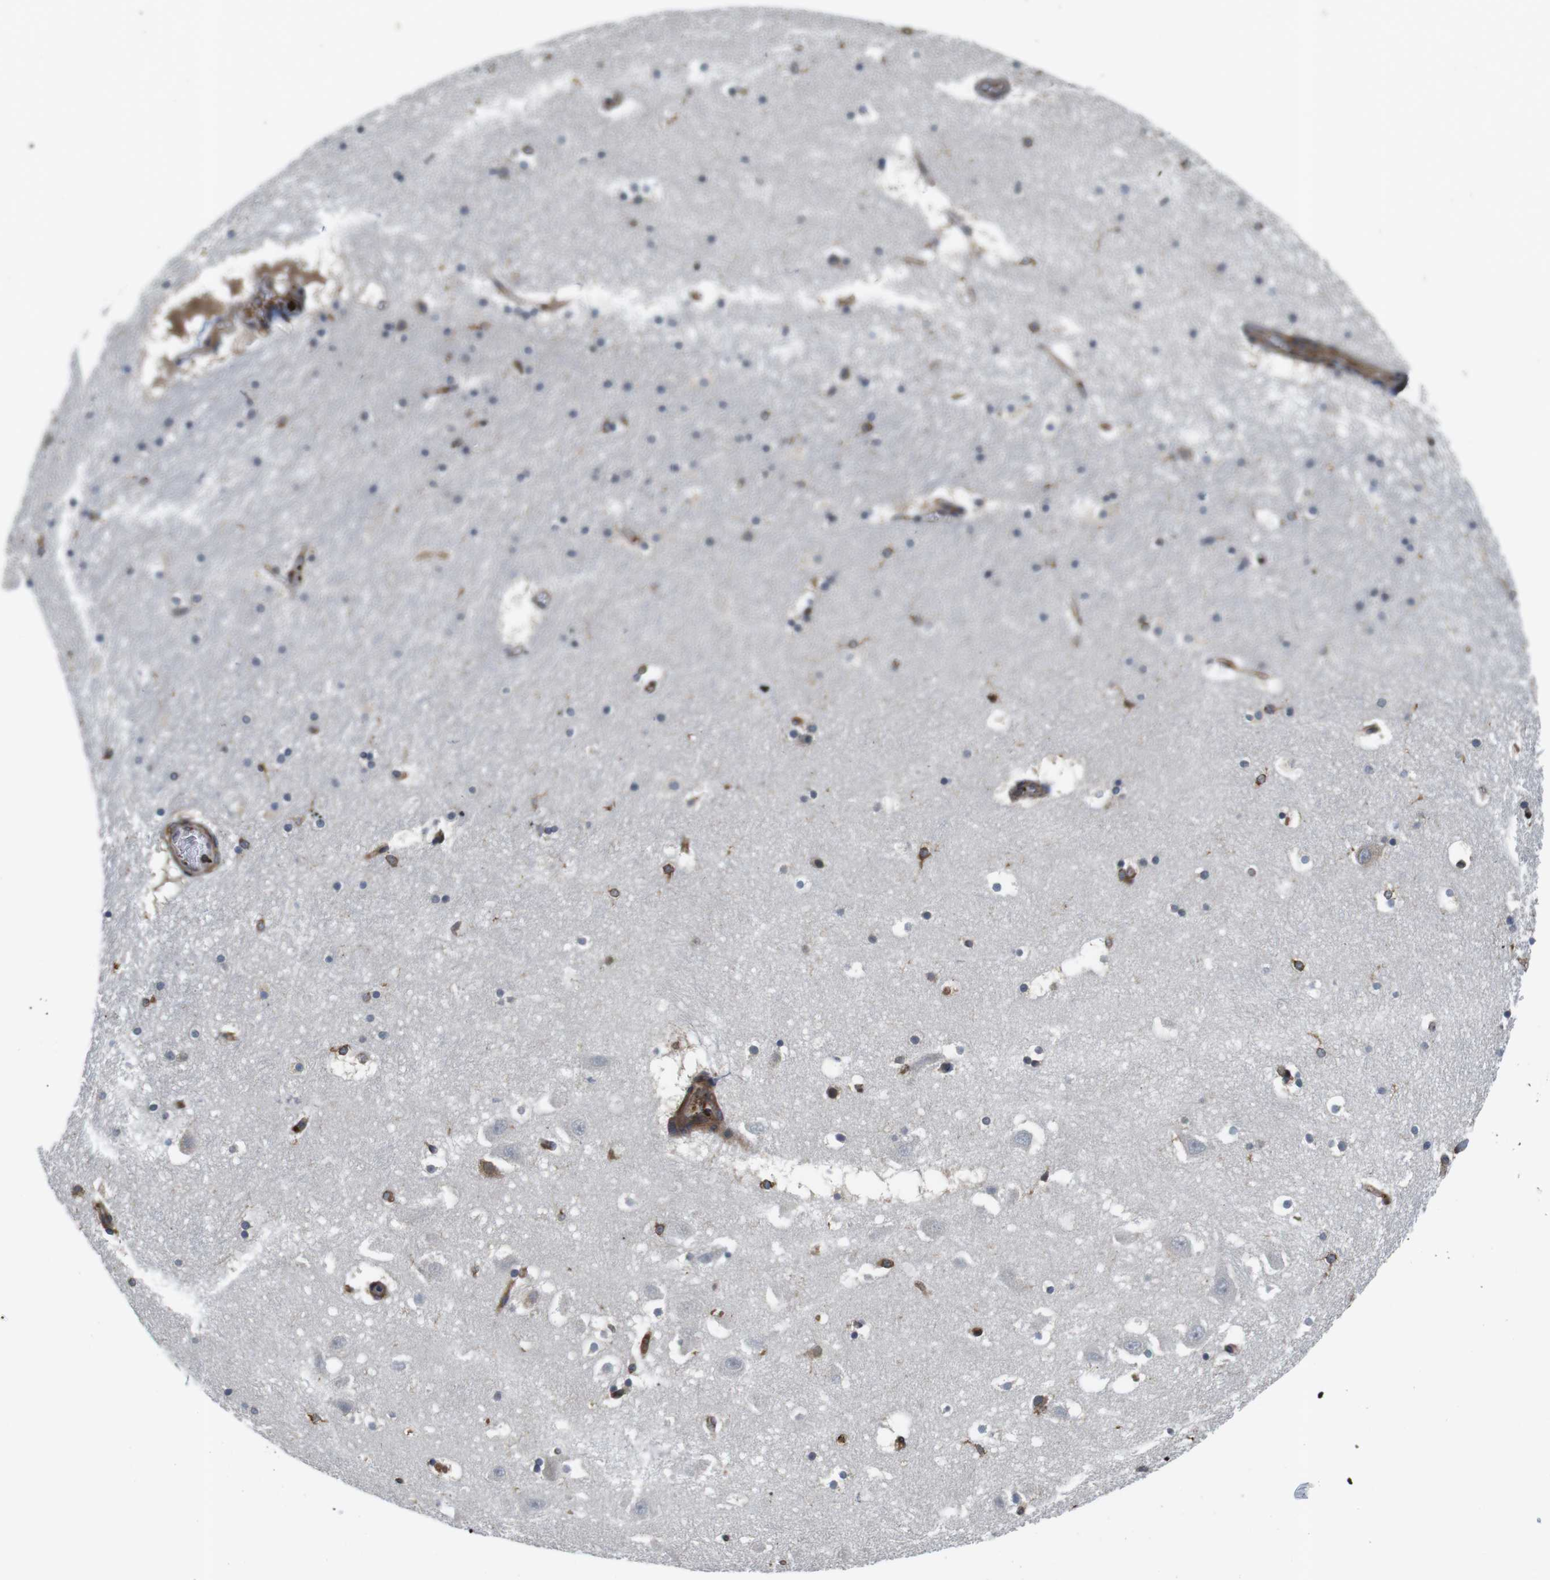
{"staining": {"intensity": "moderate", "quantity": "<25%", "location": "cytoplasmic/membranous"}, "tissue": "hippocampus", "cell_type": "Glial cells", "image_type": "normal", "snomed": [{"axis": "morphology", "description": "Normal tissue, NOS"}, {"axis": "topography", "description": "Hippocampus"}], "caption": "This image displays immunohistochemistry (IHC) staining of normal hippocampus, with low moderate cytoplasmic/membranous positivity in approximately <25% of glial cells.", "gene": "HERPUD2", "patient": {"sex": "male", "age": 45}}